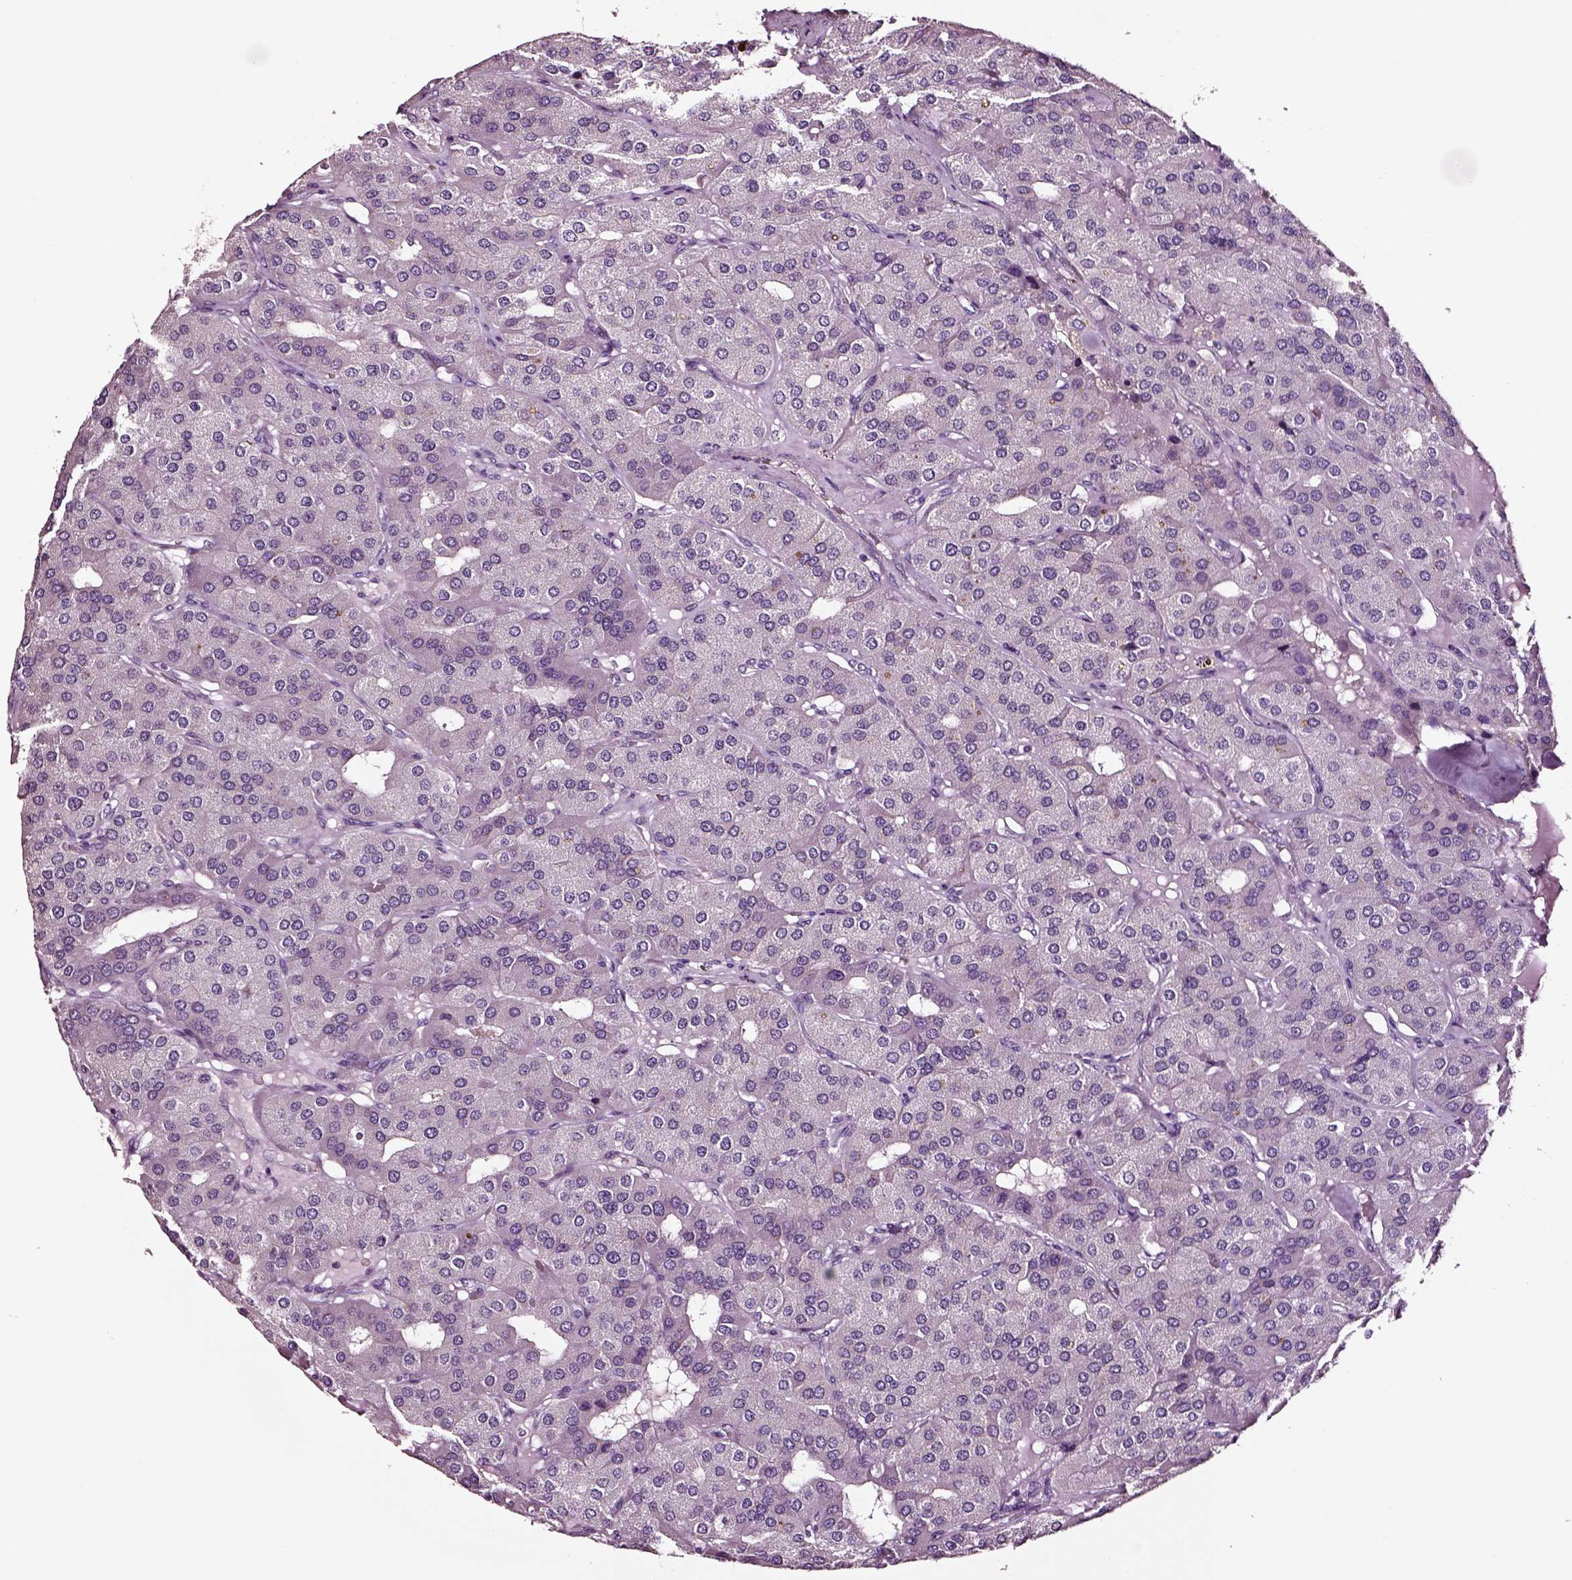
{"staining": {"intensity": "negative", "quantity": "none", "location": "none"}, "tissue": "parathyroid gland", "cell_type": "Glandular cells", "image_type": "normal", "snomed": [{"axis": "morphology", "description": "Normal tissue, NOS"}, {"axis": "morphology", "description": "Adenoma, NOS"}, {"axis": "topography", "description": "Parathyroid gland"}], "caption": "Glandular cells are negative for protein expression in normal human parathyroid gland. (Stains: DAB (3,3'-diaminobenzidine) immunohistochemistry (IHC) with hematoxylin counter stain, Microscopy: brightfield microscopy at high magnification).", "gene": "SOX10", "patient": {"sex": "female", "age": 86}}